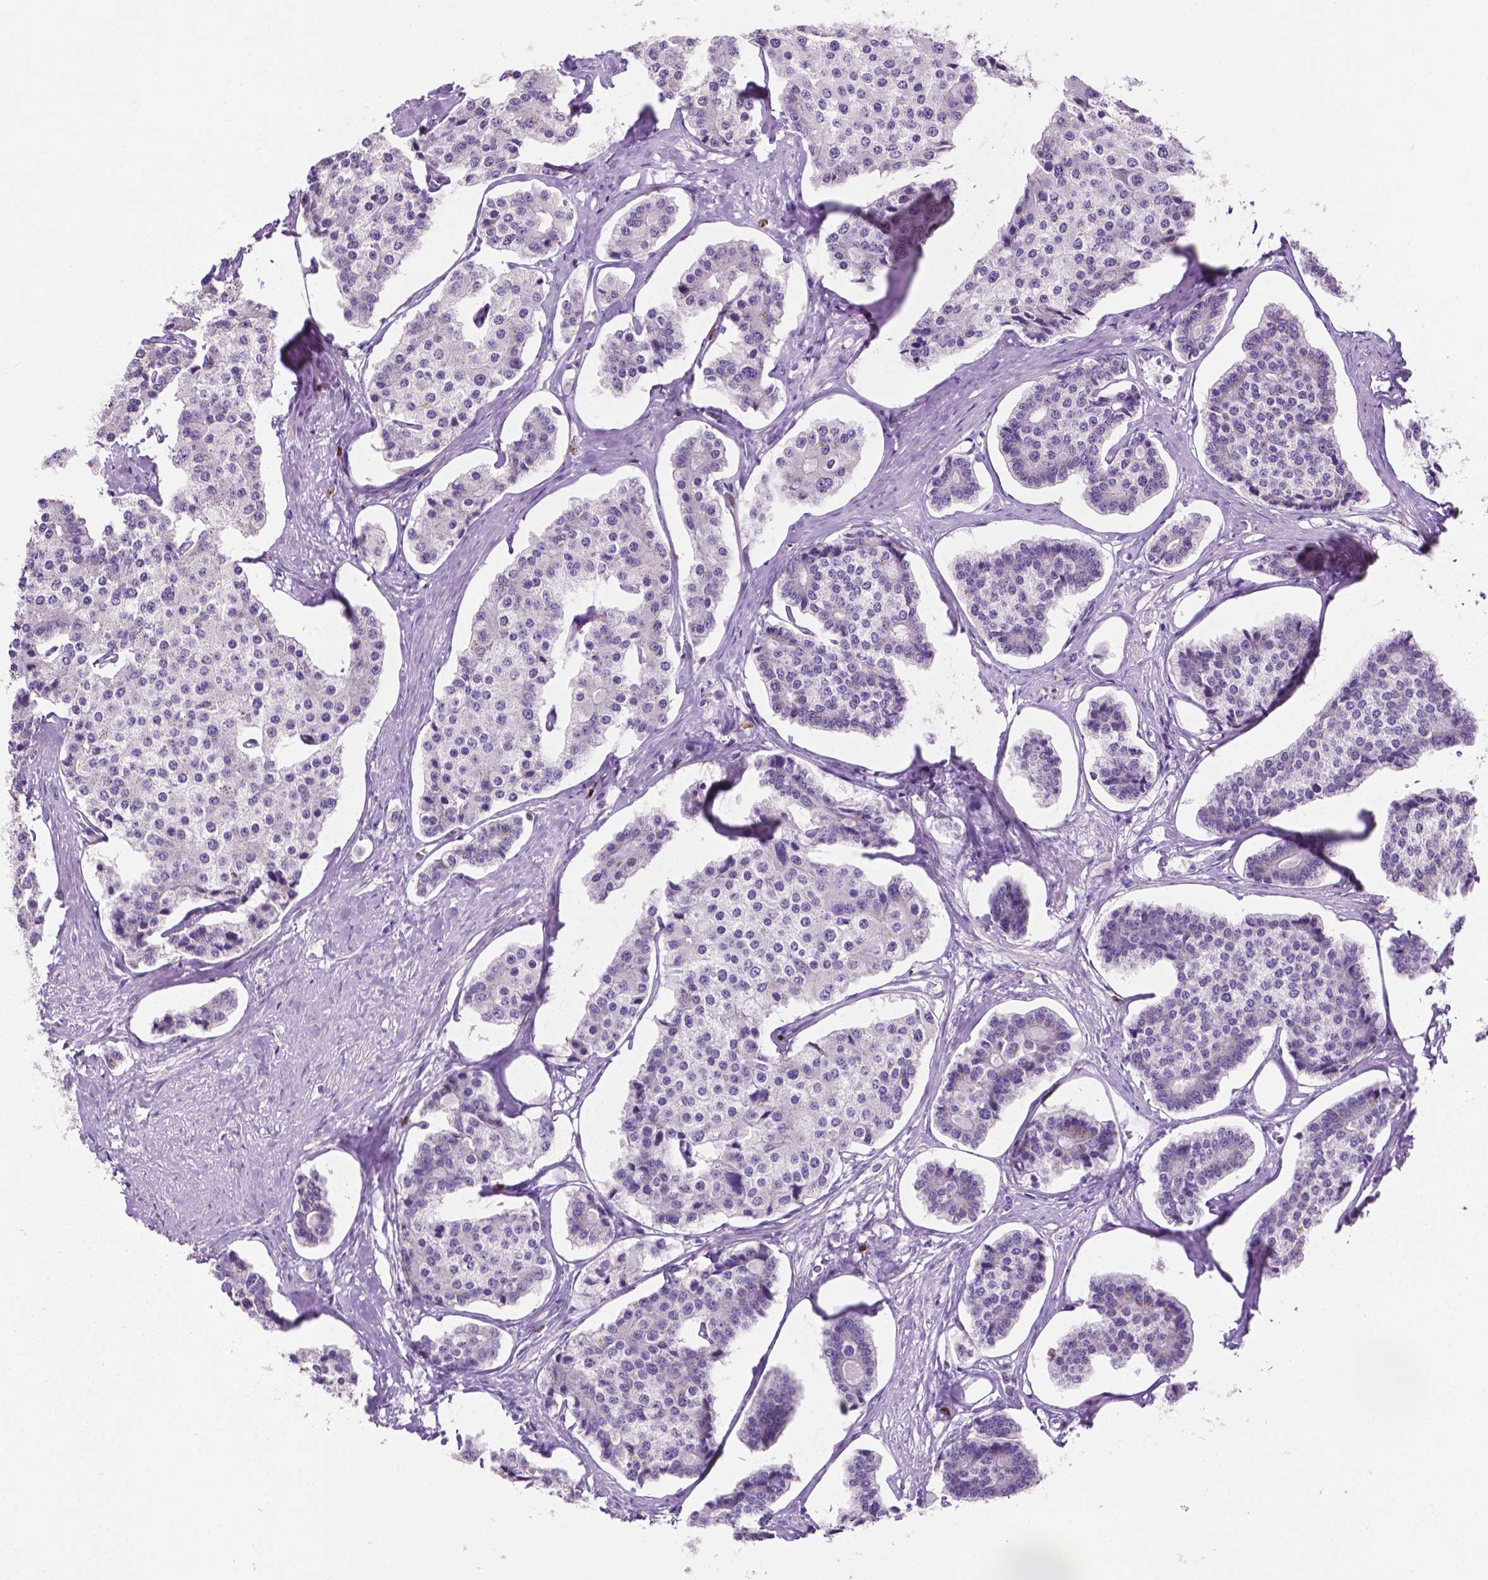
{"staining": {"intensity": "negative", "quantity": "none", "location": "none"}, "tissue": "carcinoid", "cell_type": "Tumor cells", "image_type": "cancer", "snomed": [{"axis": "morphology", "description": "Carcinoid, malignant, NOS"}, {"axis": "topography", "description": "Small intestine"}], "caption": "Tumor cells show no significant protein expression in carcinoid.", "gene": "SIAH2", "patient": {"sex": "female", "age": 65}}